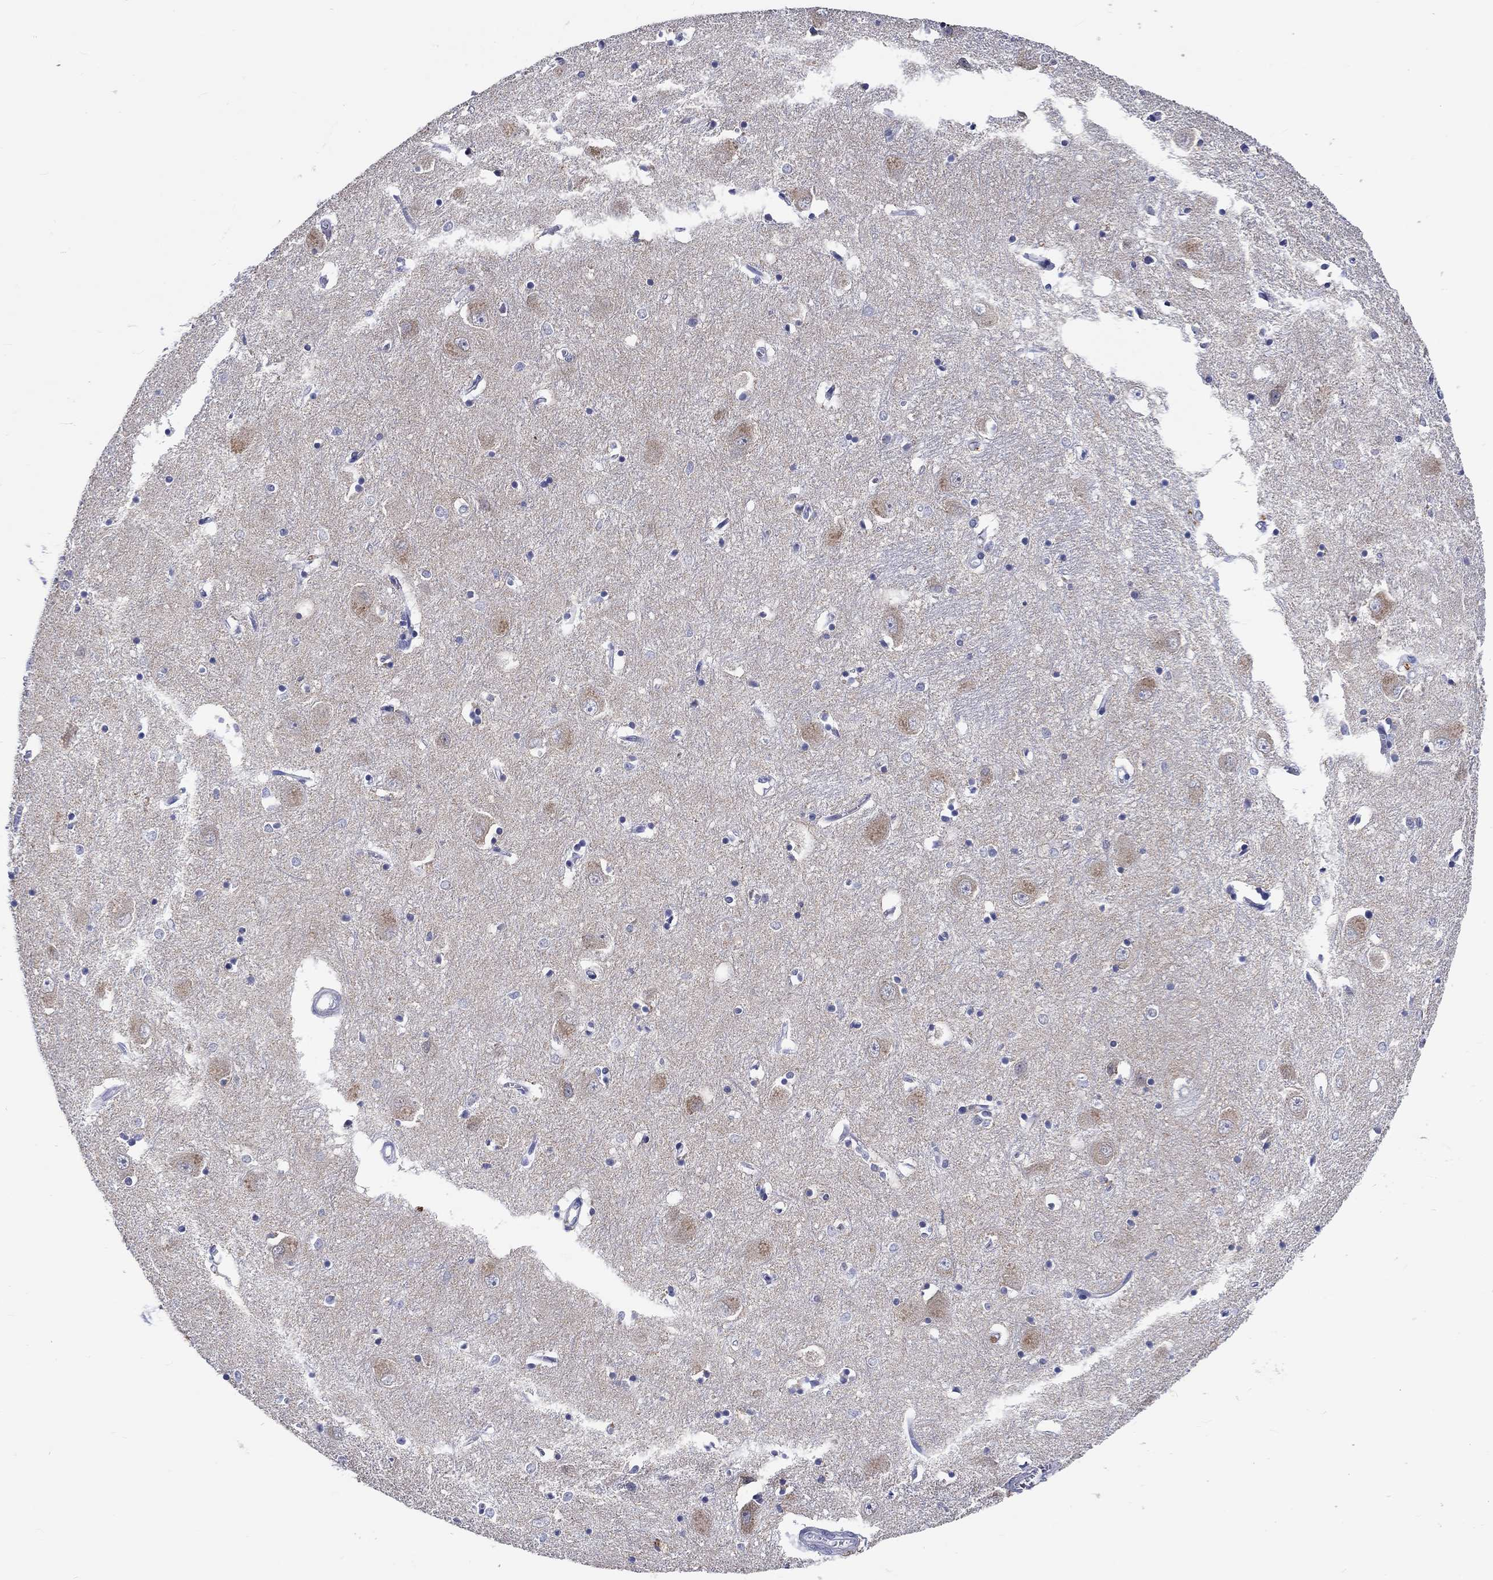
{"staining": {"intensity": "negative", "quantity": "none", "location": "none"}, "tissue": "caudate", "cell_type": "Glial cells", "image_type": "normal", "snomed": [{"axis": "morphology", "description": "Normal tissue, NOS"}, {"axis": "topography", "description": "Lateral ventricle wall"}], "caption": "Protein analysis of benign caudate exhibits no significant staining in glial cells.", "gene": "GRIN1", "patient": {"sex": "male", "age": 54}}